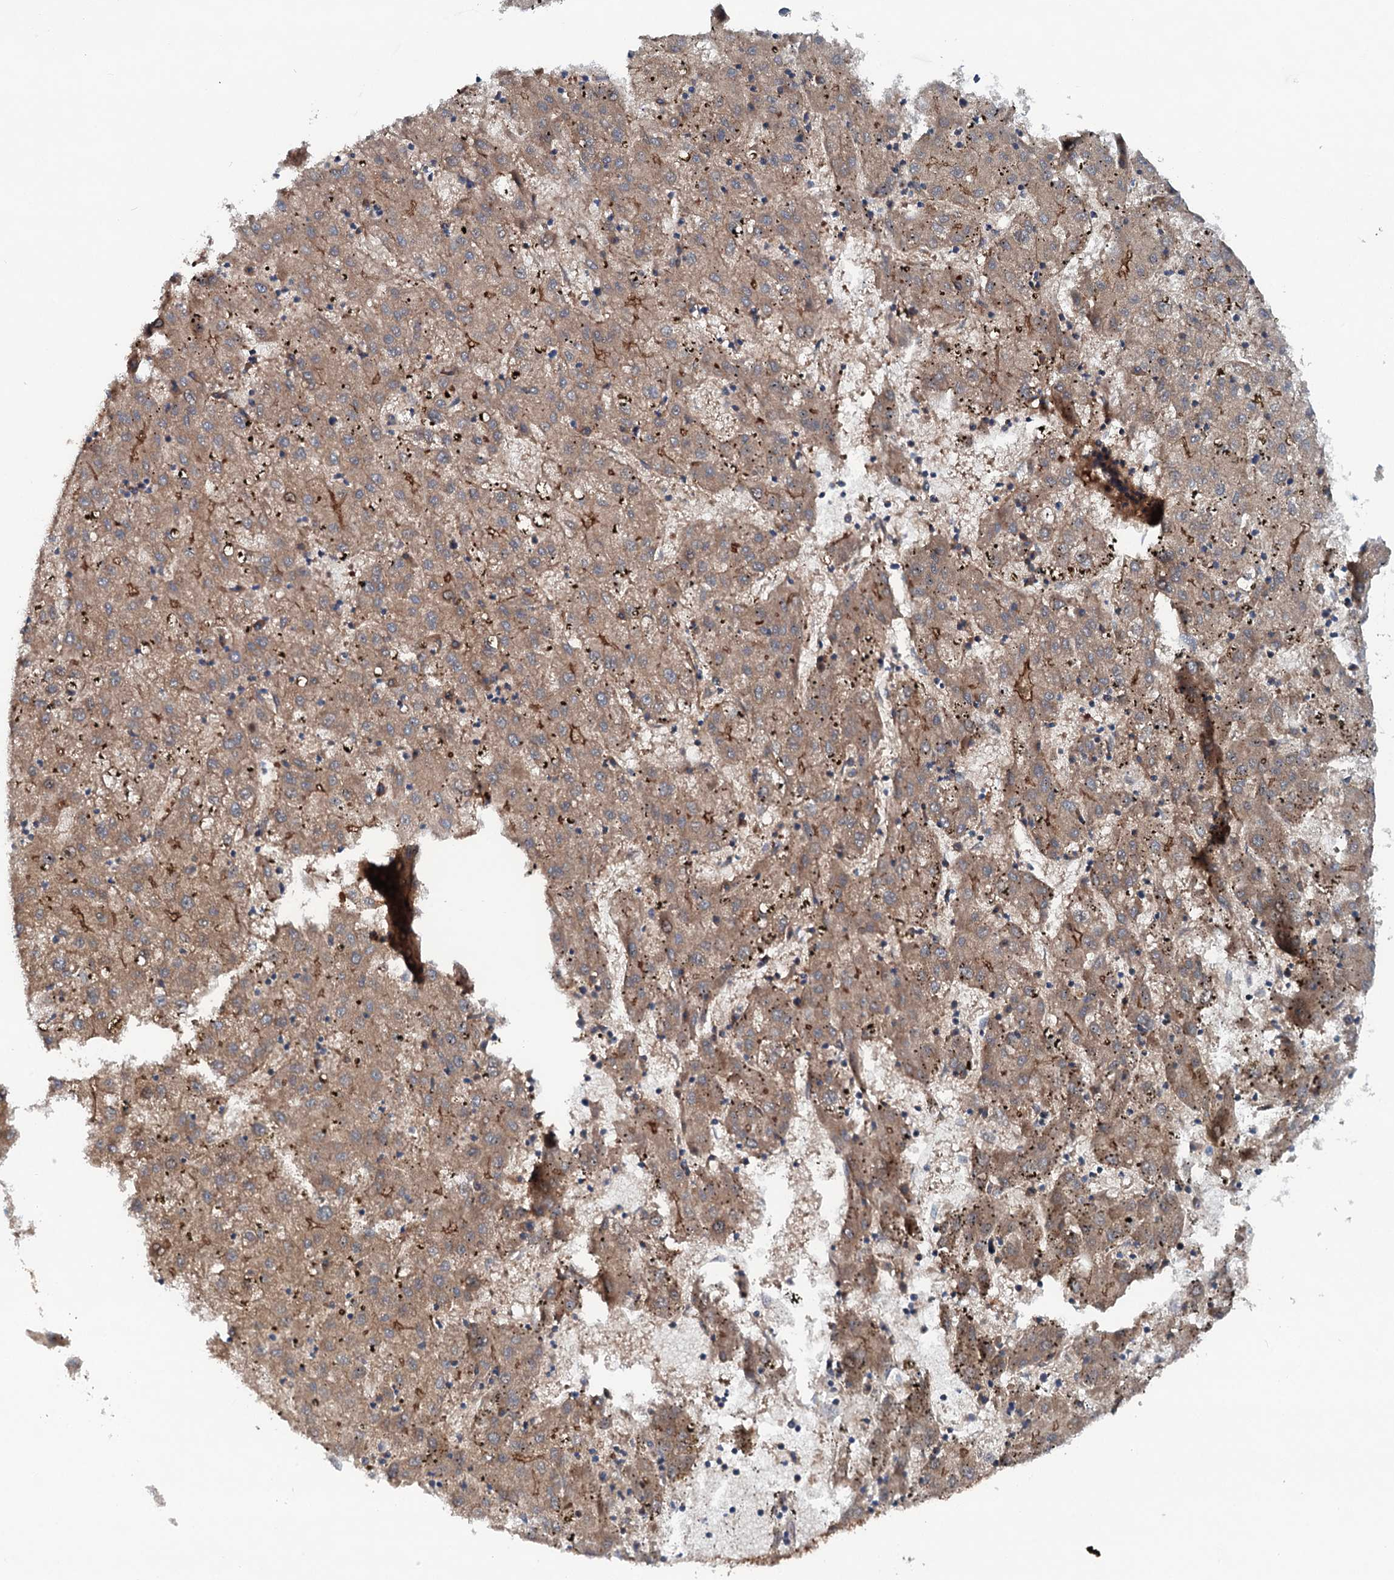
{"staining": {"intensity": "moderate", "quantity": "25%-75%", "location": "cytoplasmic/membranous"}, "tissue": "liver cancer", "cell_type": "Tumor cells", "image_type": "cancer", "snomed": [{"axis": "morphology", "description": "Carcinoma, Hepatocellular, NOS"}, {"axis": "topography", "description": "Liver"}], "caption": "Protein staining reveals moderate cytoplasmic/membranous staining in approximately 25%-75% of tumor cells in liver cancer.", "gene": "ADGRG4", "patient": {"sex": "male", "age": 72}}